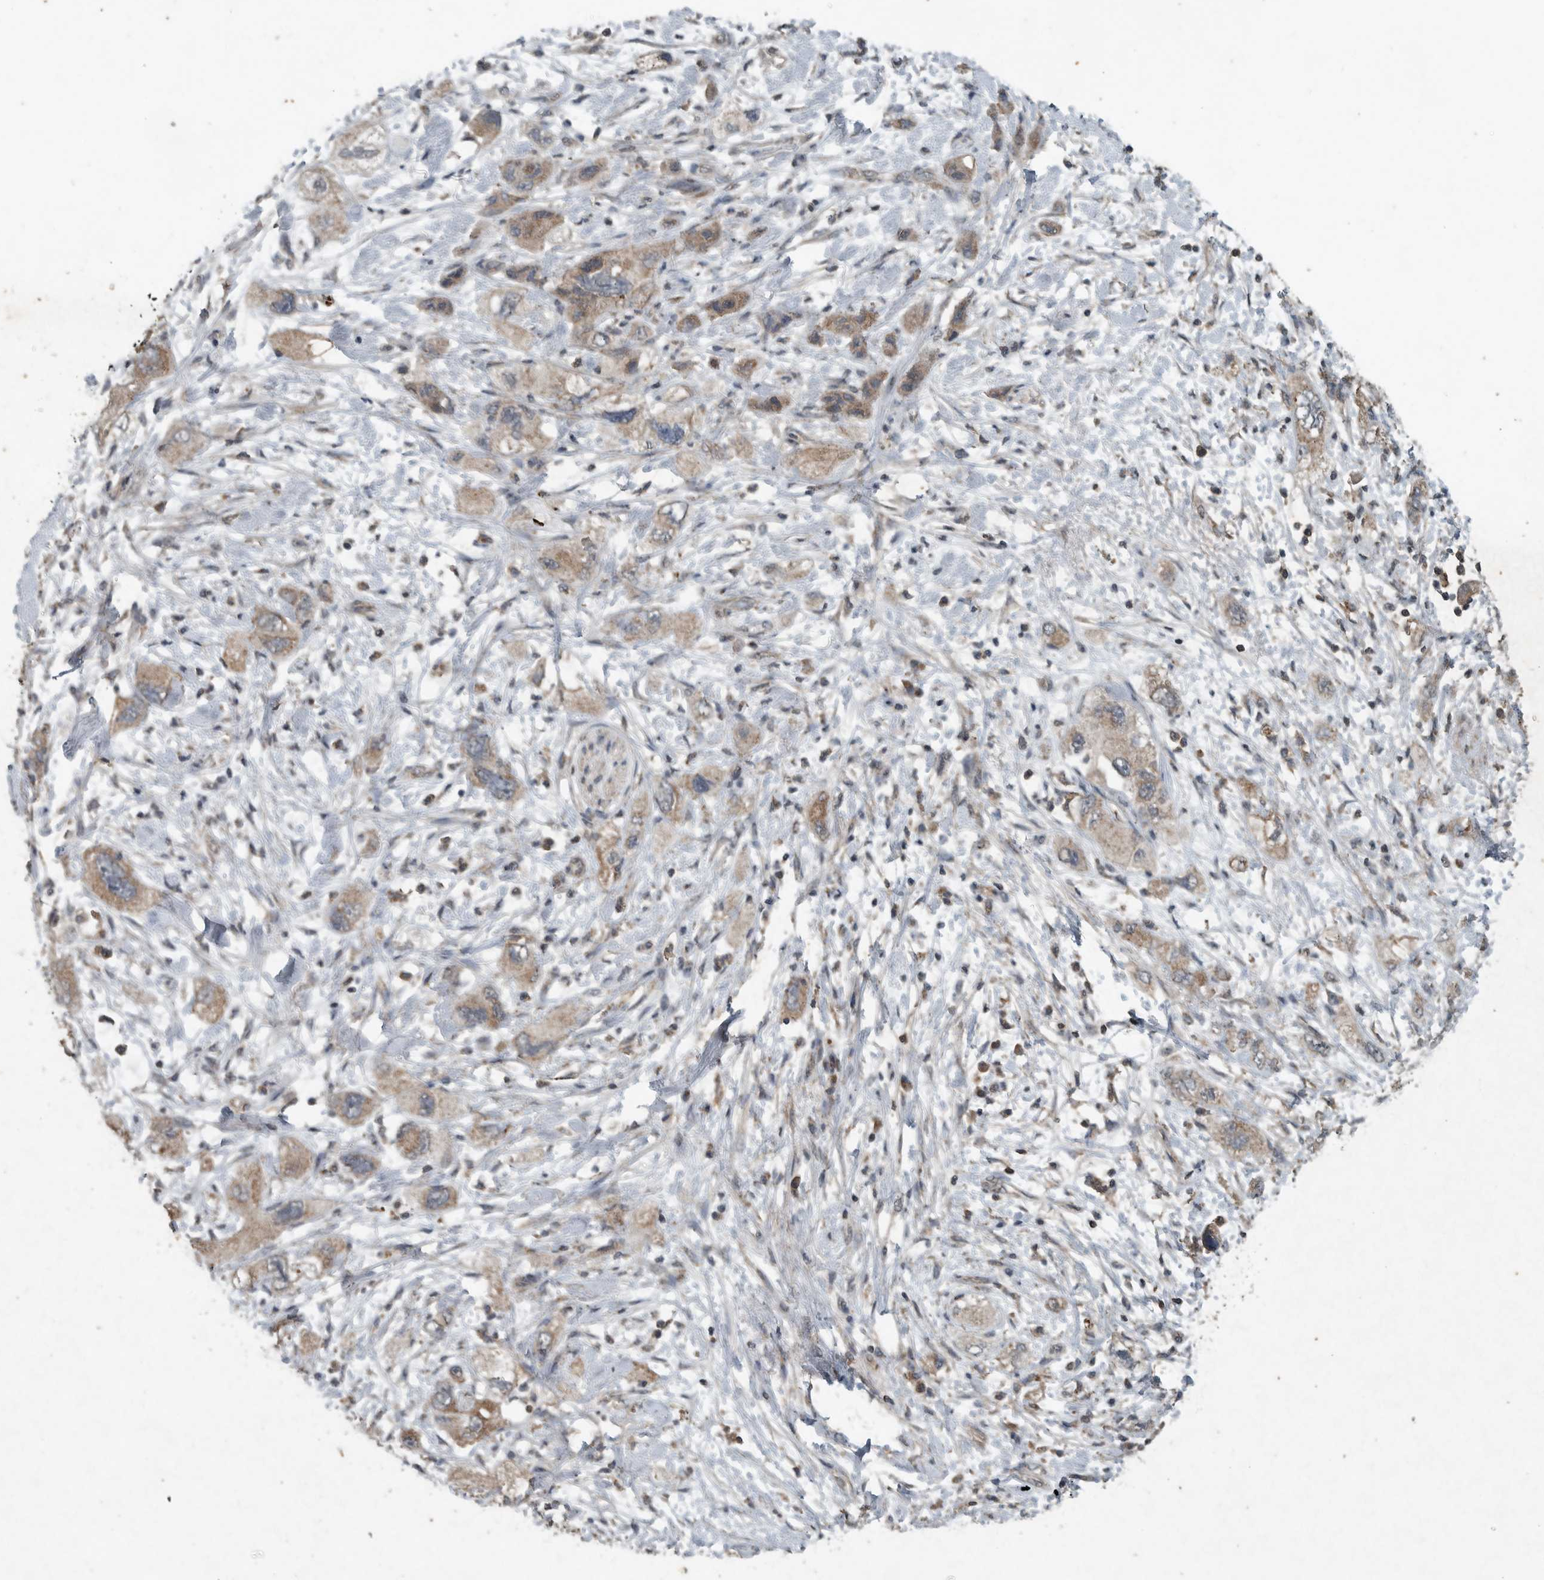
{"staining": {"intensity": "moderate", "quantity": ">75%", "location": "cytoplasmic/membranous"}, "tissue": "pancreatic cancer", "cell_type": "Tumor cells", "image_type": "cancer", "snomed": [{"axis": "morphology", "description": "Adenocarcinoma, NOS"}, {"axis": "topography", "description": "Pancreas"}], "caption": "Brown immunohistochemical staining in human pancreatic adenocarcinoma shows moderate cytoplasmic/membranous positivity in approximately >75% of tumor cells.", "gene": "IL6ST", "patient": {"sex": "female", "age": 73}}